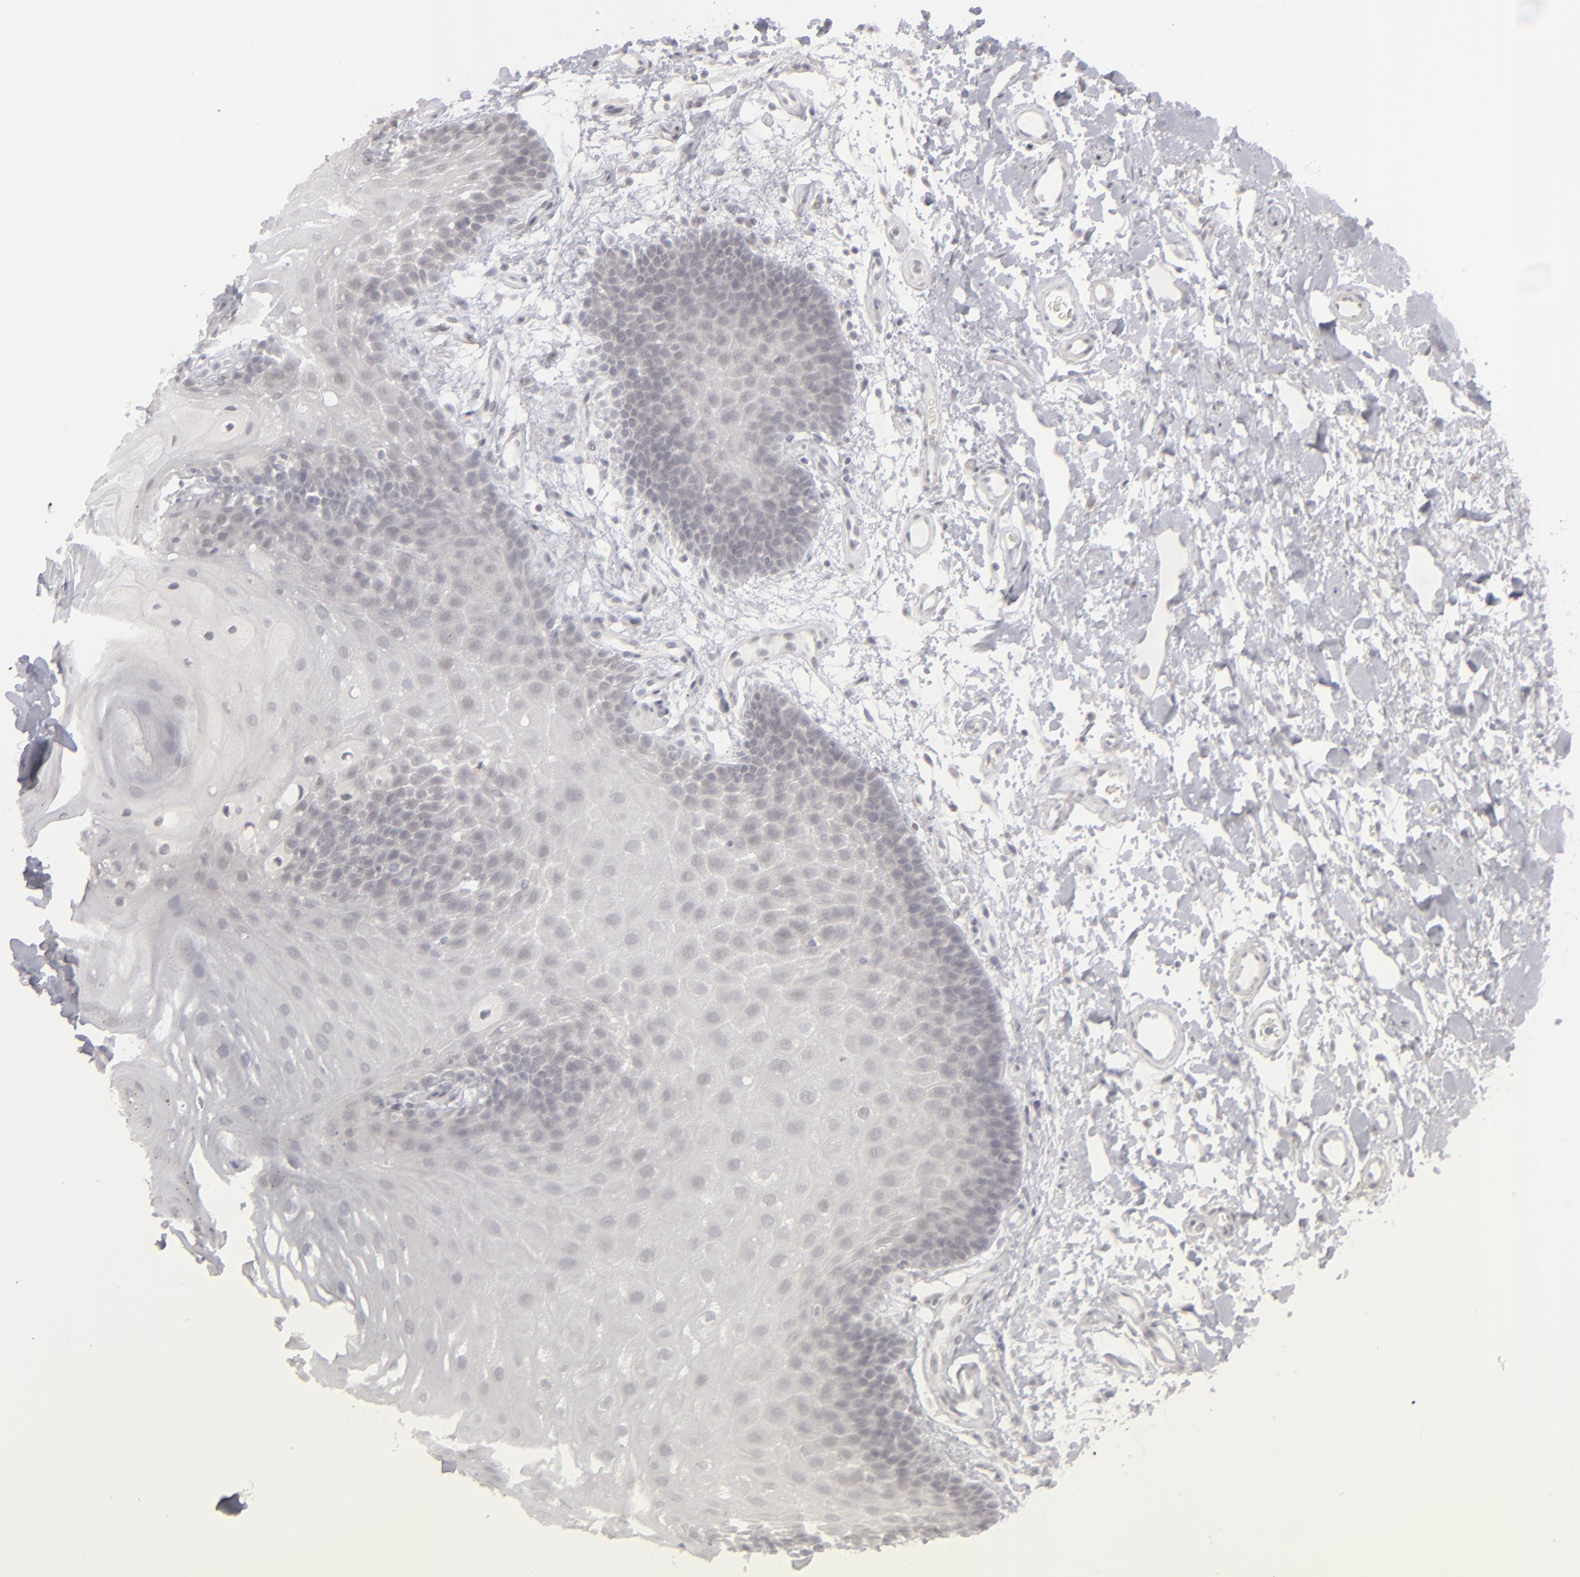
{"staining": {"intensity": "negative", "quantity": "none", "location": "none"}, "tissue": "oral mucosa", "cell_type": "Squamous epithelial cells", "image_type": "normal", "snomed": [{"axis": "morphology", "description": "Normal tissue, NOS"}, {"axis": "topography", "description": "Oral tissue"}], "caption": "This is a photomicrograph of immunohistochemistry (IHC) staining of benign oral mucosa, which shows no positivity in squamous epithelial cells.", "gene": "KIAA1210", "patient": {"sex": "male", "age": 62}}